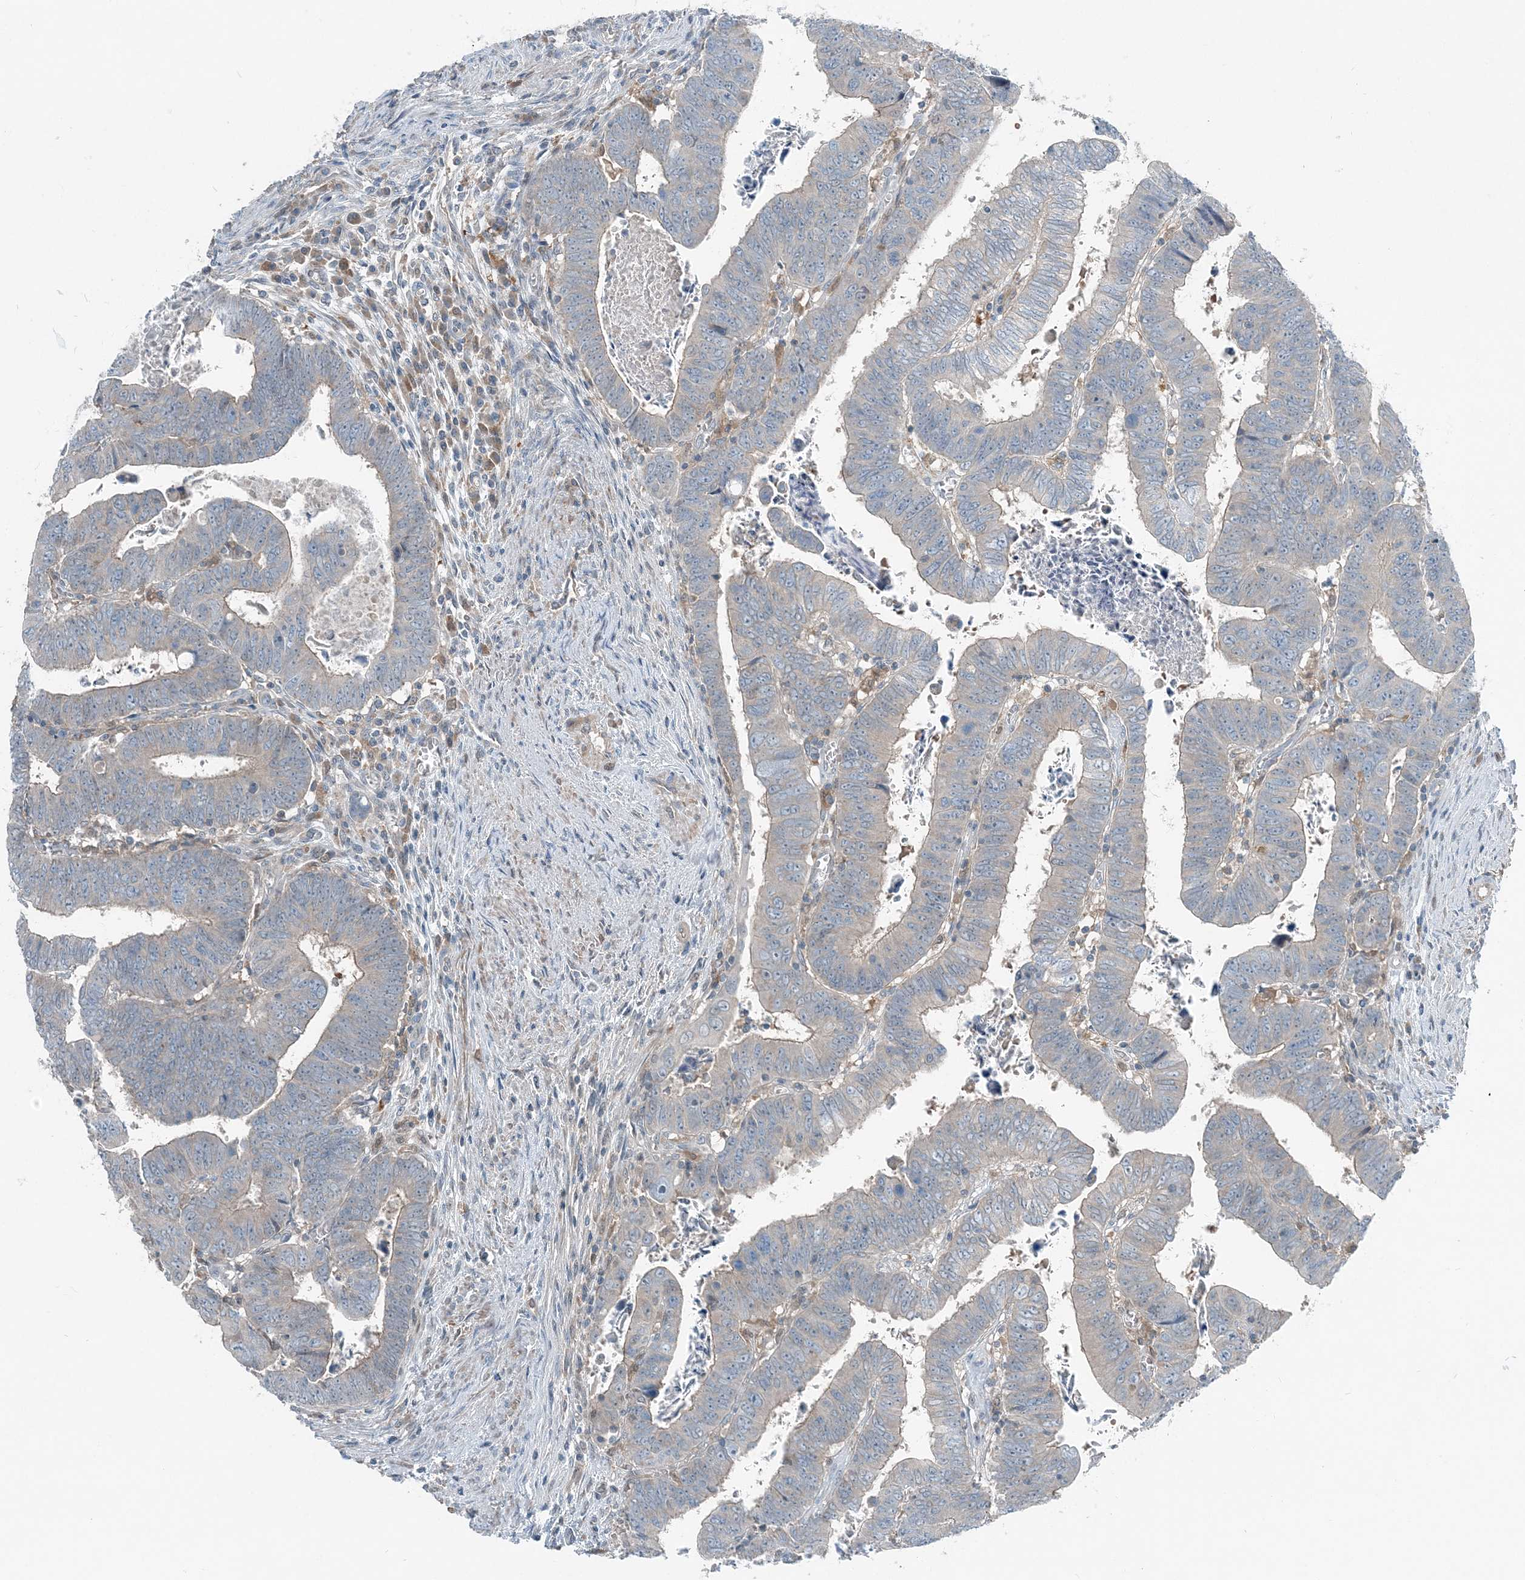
{"staining": {"intensity": "negative", "quantity": "none", "location": "none"}, "tissue": "colorectal cancer", "cell_type": "Tumor cells", "image_type": "cancer", "snomed": [{"axis": "morphology", "description": "Normal tissue, NOS"}, {"axis": "morphology", "description": "Adenocarcinoma, NOS"}, {"axis": "topography", "description": "Rectum"}], "caption": "High power microscopy histopathology image of an immunohistochemistry (IHC) micrograph of adenocarcinoma (colorectal), revealing no significant positivity in tumor cells.", "gene": "ARMH1", "patient": {"sex": "female", "age": 65}}